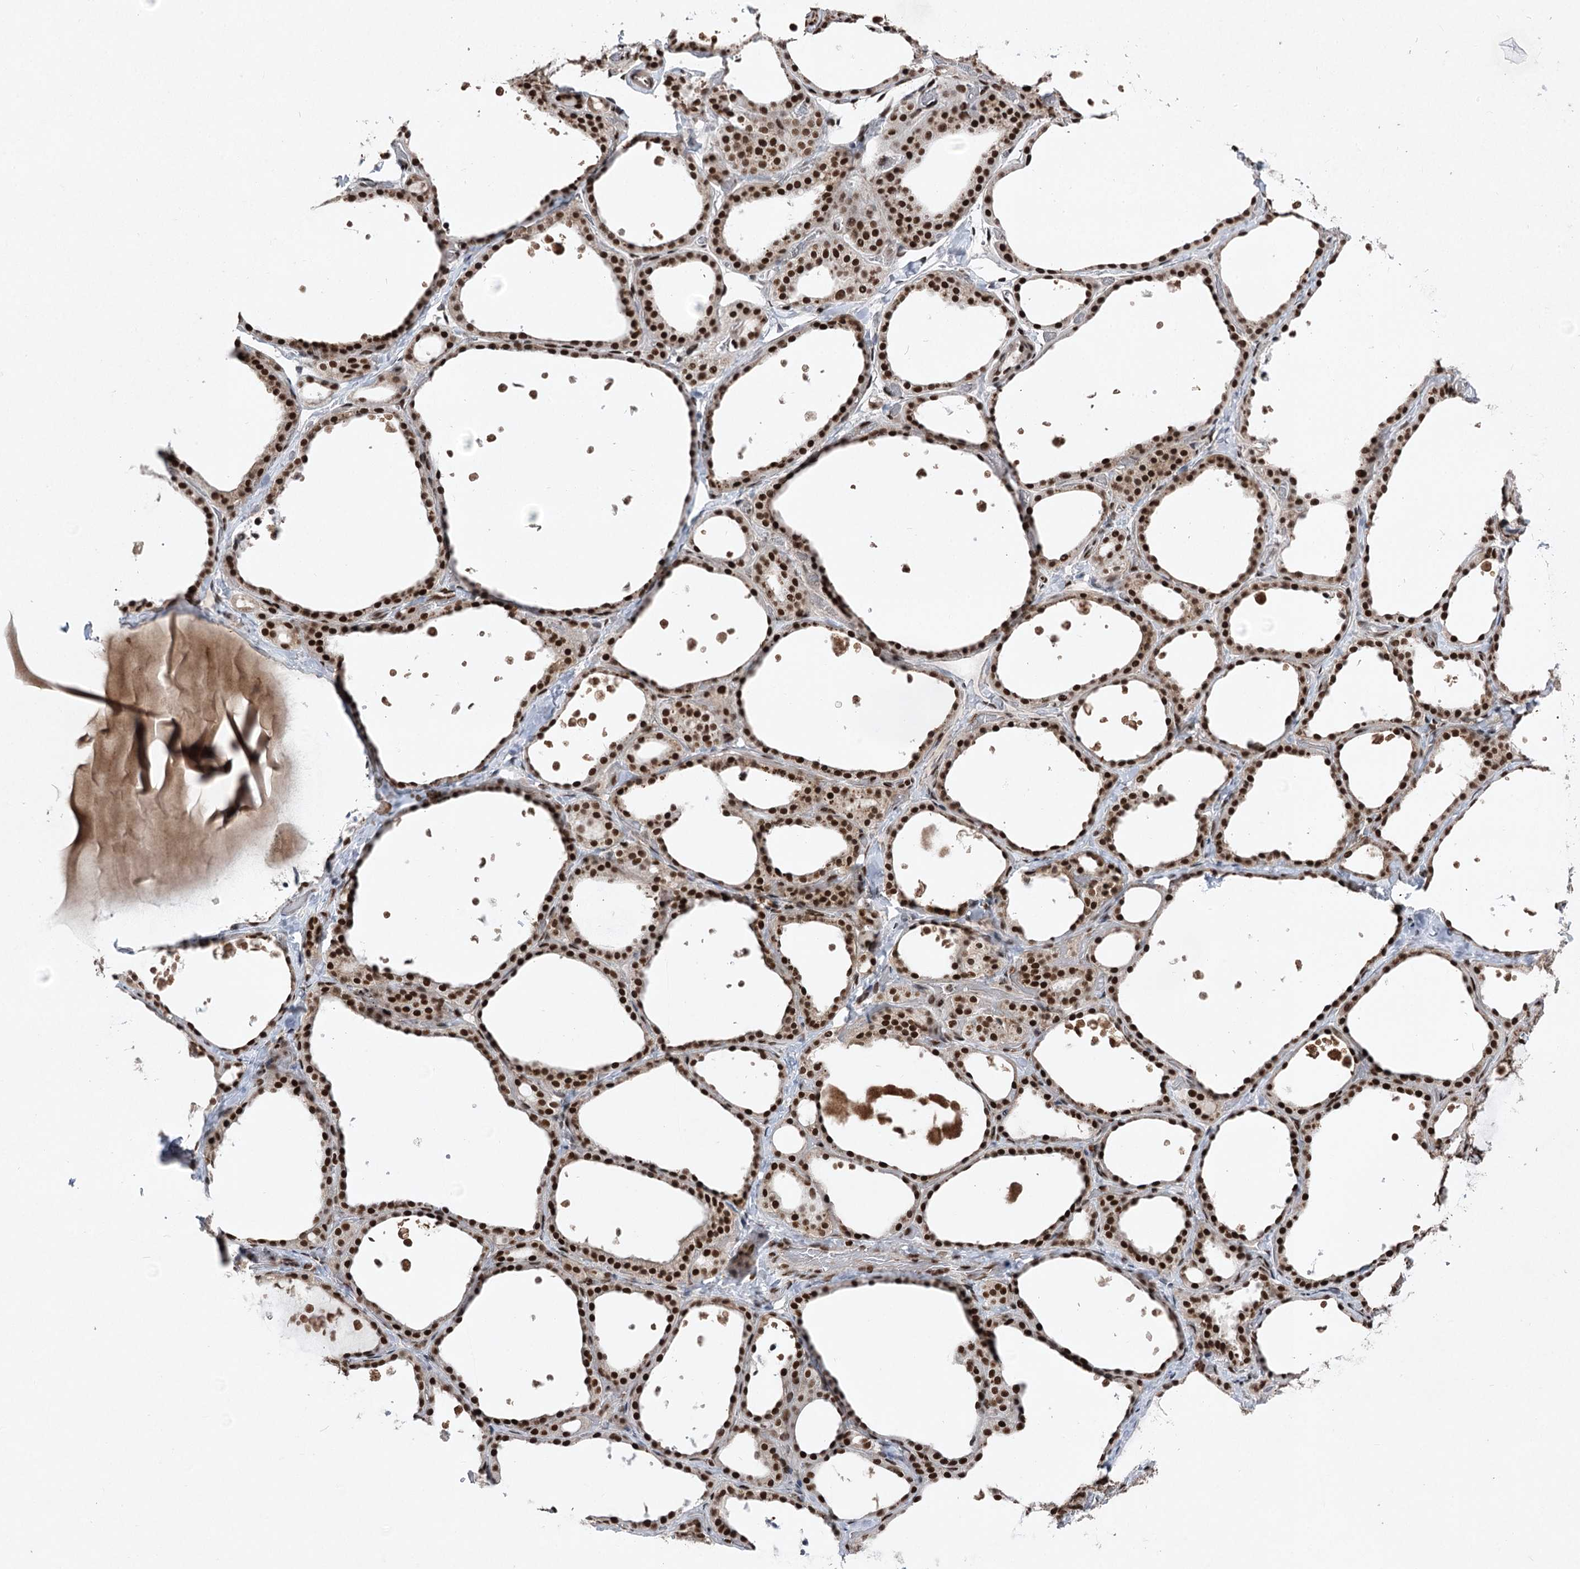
{"staining": {"intensity": "strong", "quantity": ">75%", "location": "nuclear"}, "tissue": "thyroid gland", "cell_type": "Glandular cells", "image_type": "normal", "snomed": [{"axis": "morphology", "description": "Normal tissue, NOS"}, {"axis": "topography", "description": "Thyroid gland"}], "caption": "Protein analysis of unremarkable thyroid gland shows strong nuclear staining in approximately >75% of glandular cells. The protein is shown in brown color, while the nuclei are stained blue.", "gene": "CGGBP1", "patient": {"sex": "female", "age": 44}}